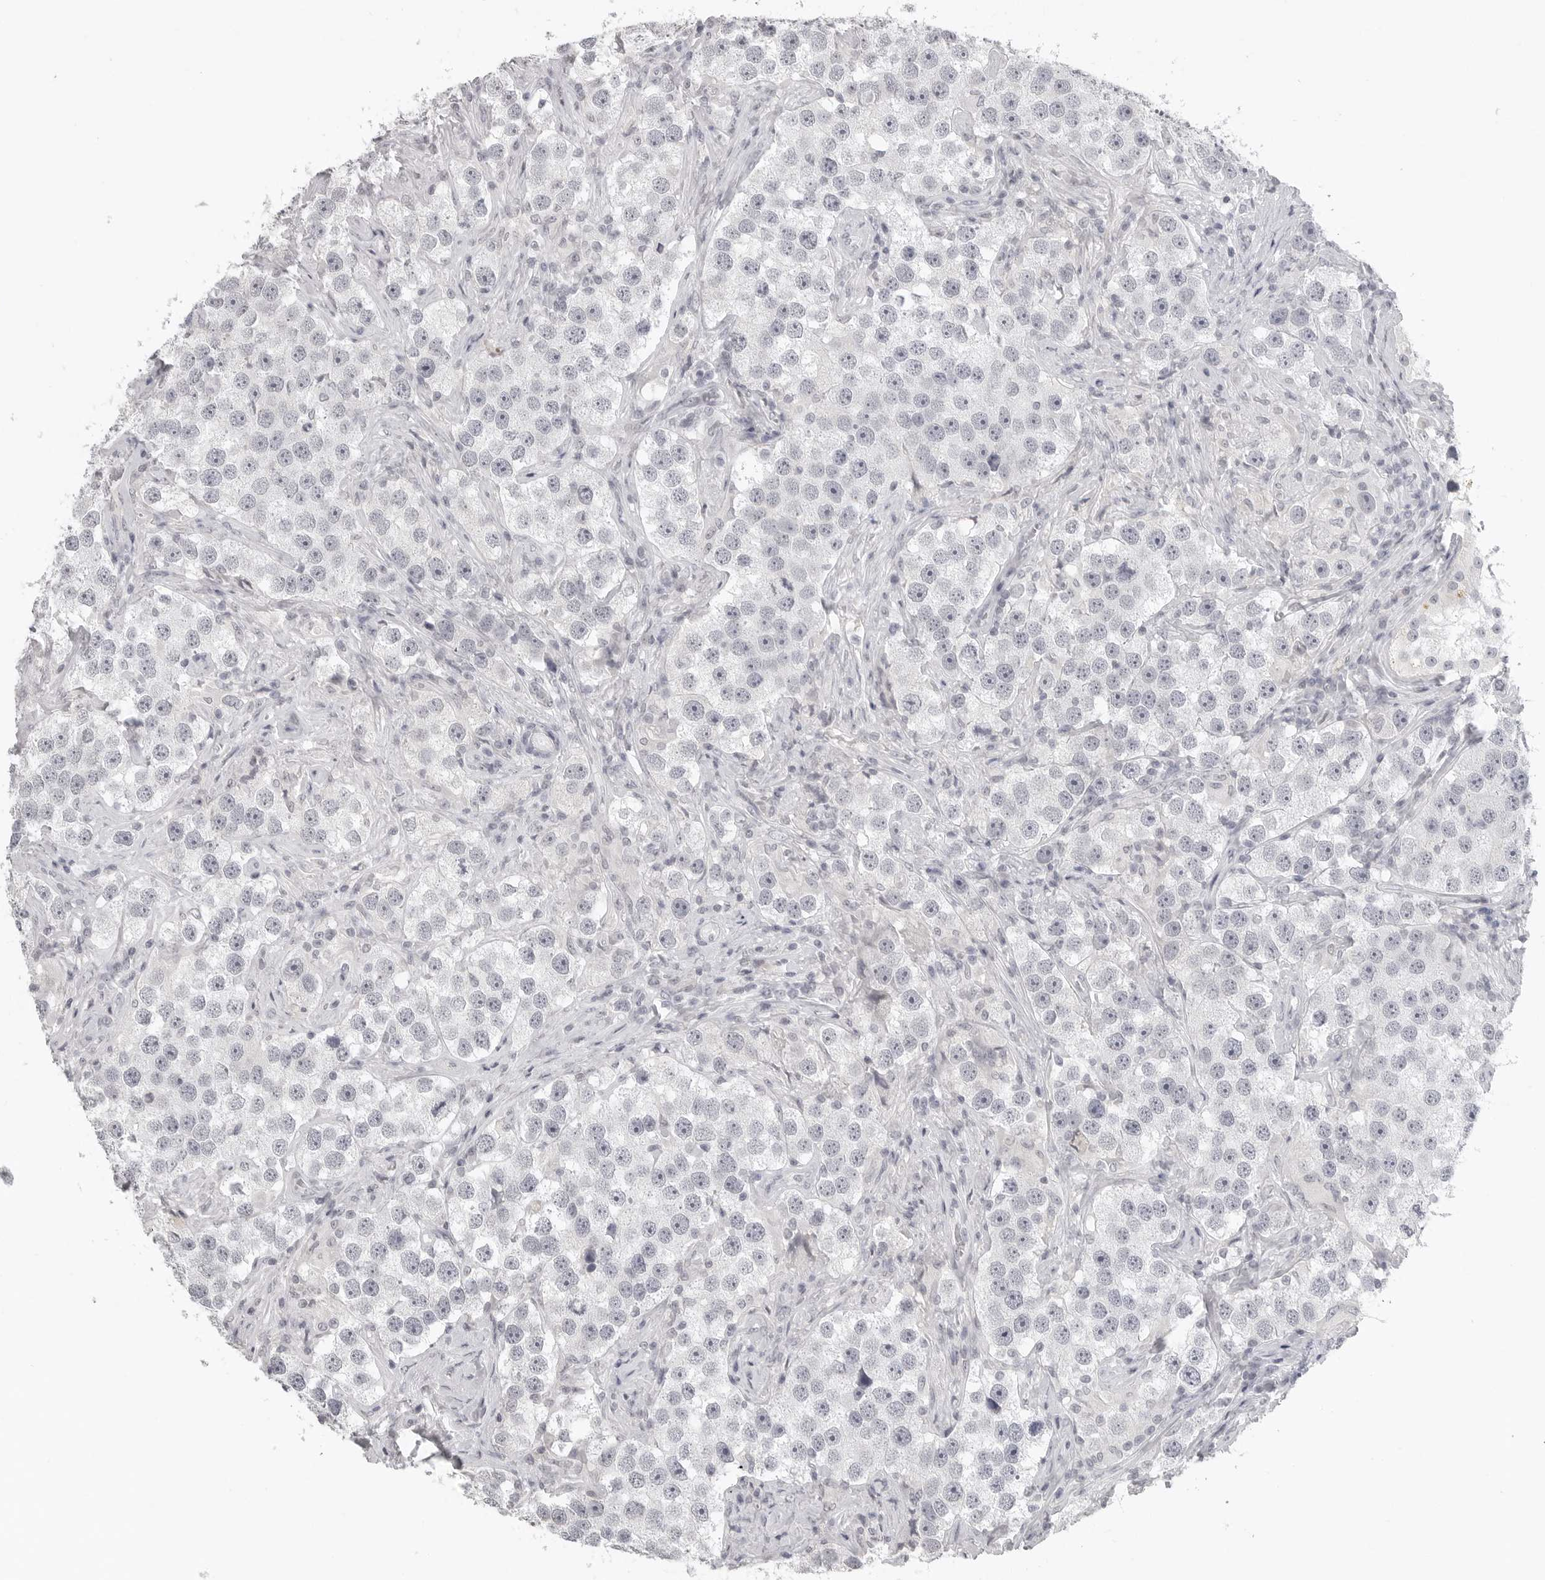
{"staining": {"intensity": "negative", "quantity": "none", "location": "none"}, "tissue": "testis cancer", "cell_type": "Tumor cells", "image_type": "cancer", "snomed": [{"axis": "morphology", "description": "Seminoma, NOS"}, {"axis": "topography", "description": "Testis"}], "caption": "IHC photomicrograph of testis seminoma stained for a protein (brown), which displays no positivity in tumor cells. (DAB immunohistochemistry (IHC) with hematoxylin counter stain).", "gene": "BPIFA1", "patient": {"sex": "male", "age": 49}}